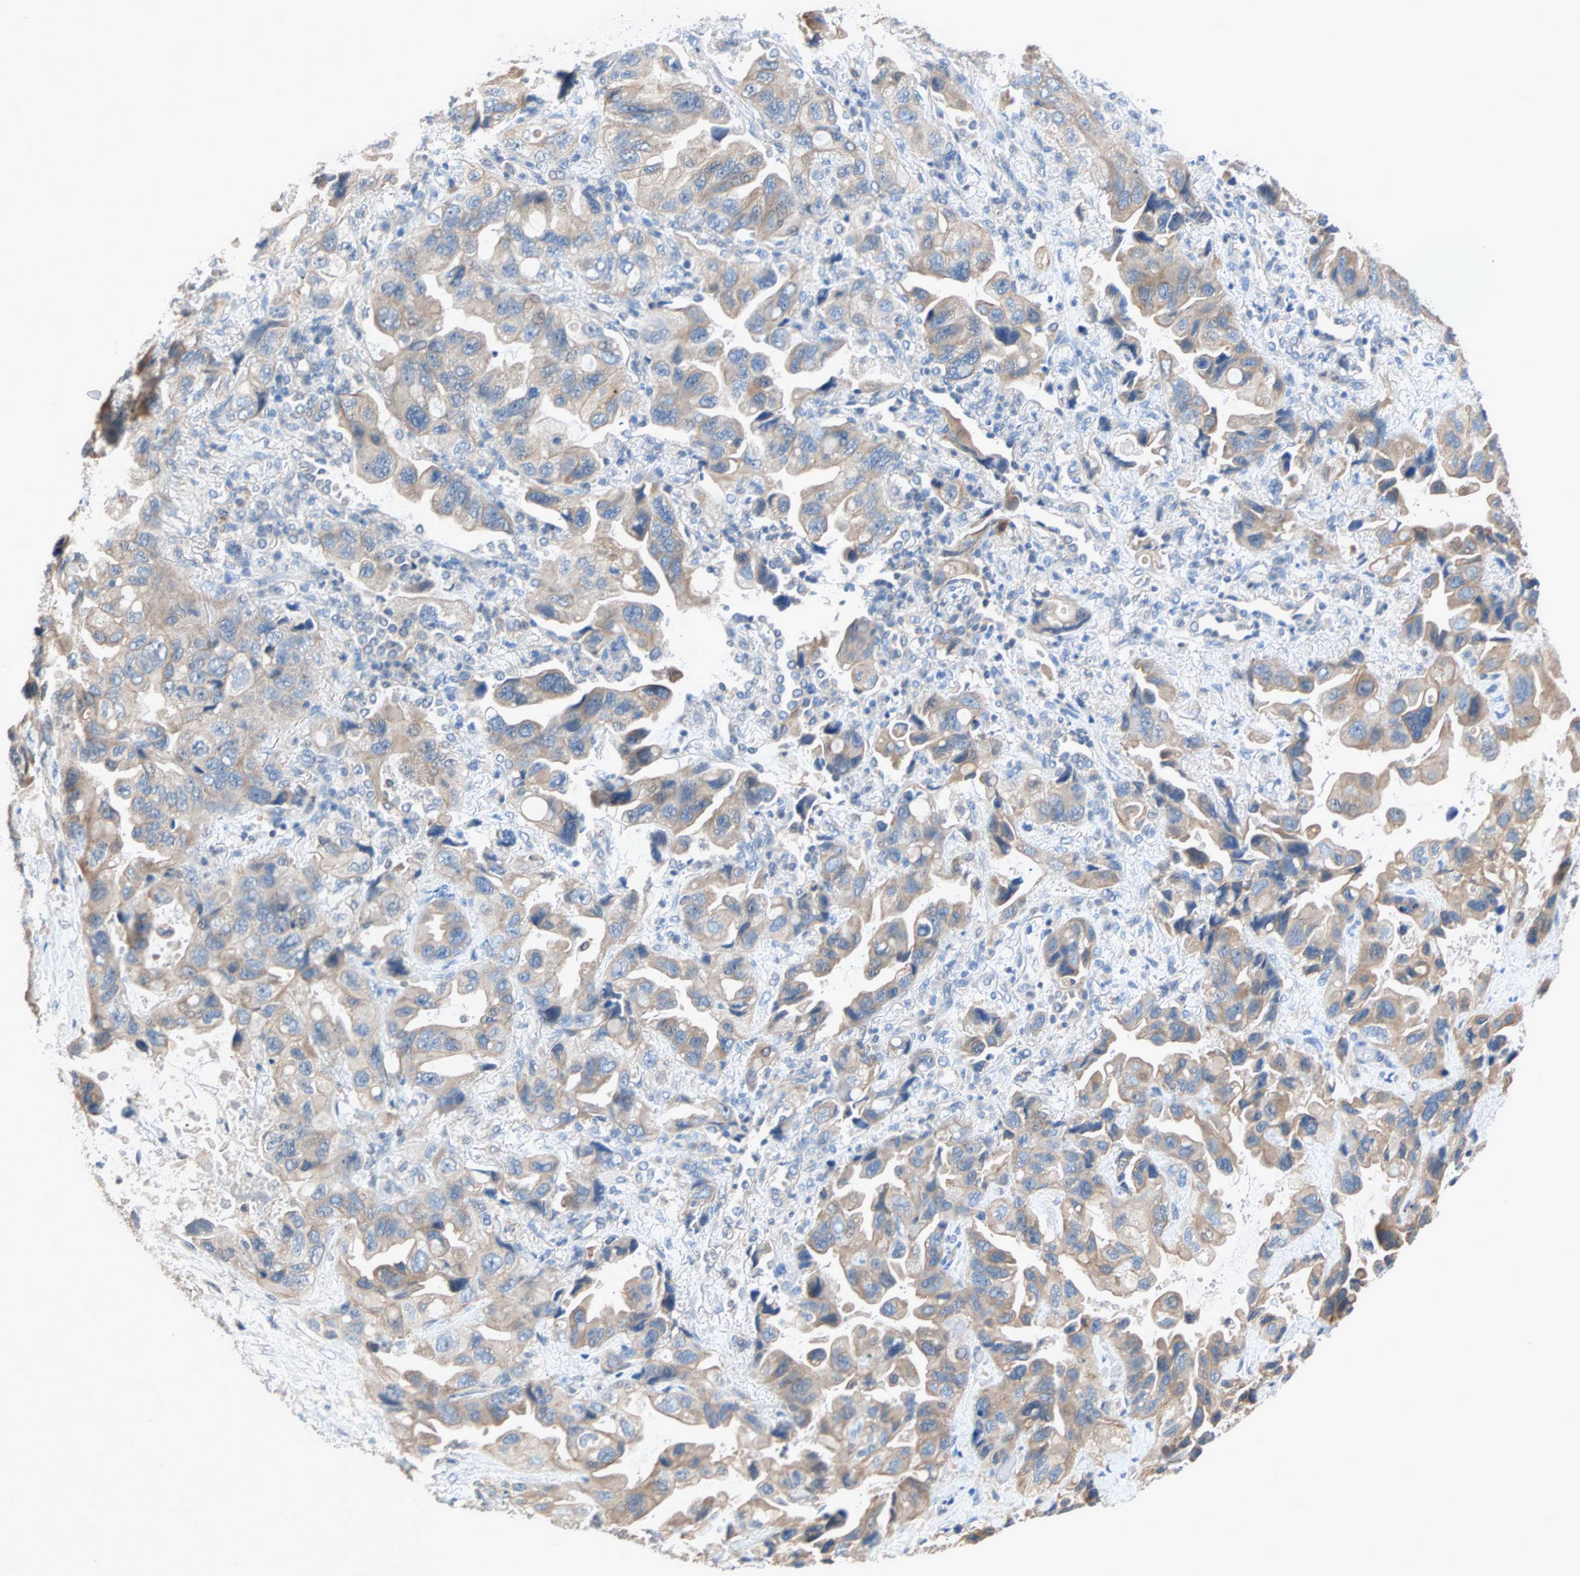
{"staining": {"intensity": "moderate", "quantity": ">75%", "location": "cytoplasmic/membranous"}, "tissue": "lung cancer", "cell_type": "Tumor cells", "image_type": "cancer", "snomed": [{"axis": "morphology", "description": "Squamous cell carcinoma, NOS"}, {"axis": "topography", "description": "Lung"}], "caption": "Lung cancer stained with a brown dye displays moderate cytoplasmic/membranous positive staining in about >75% of tumor cells.", "gene": "ADAP1", "patient": {"sex": "female", "age": 73}}